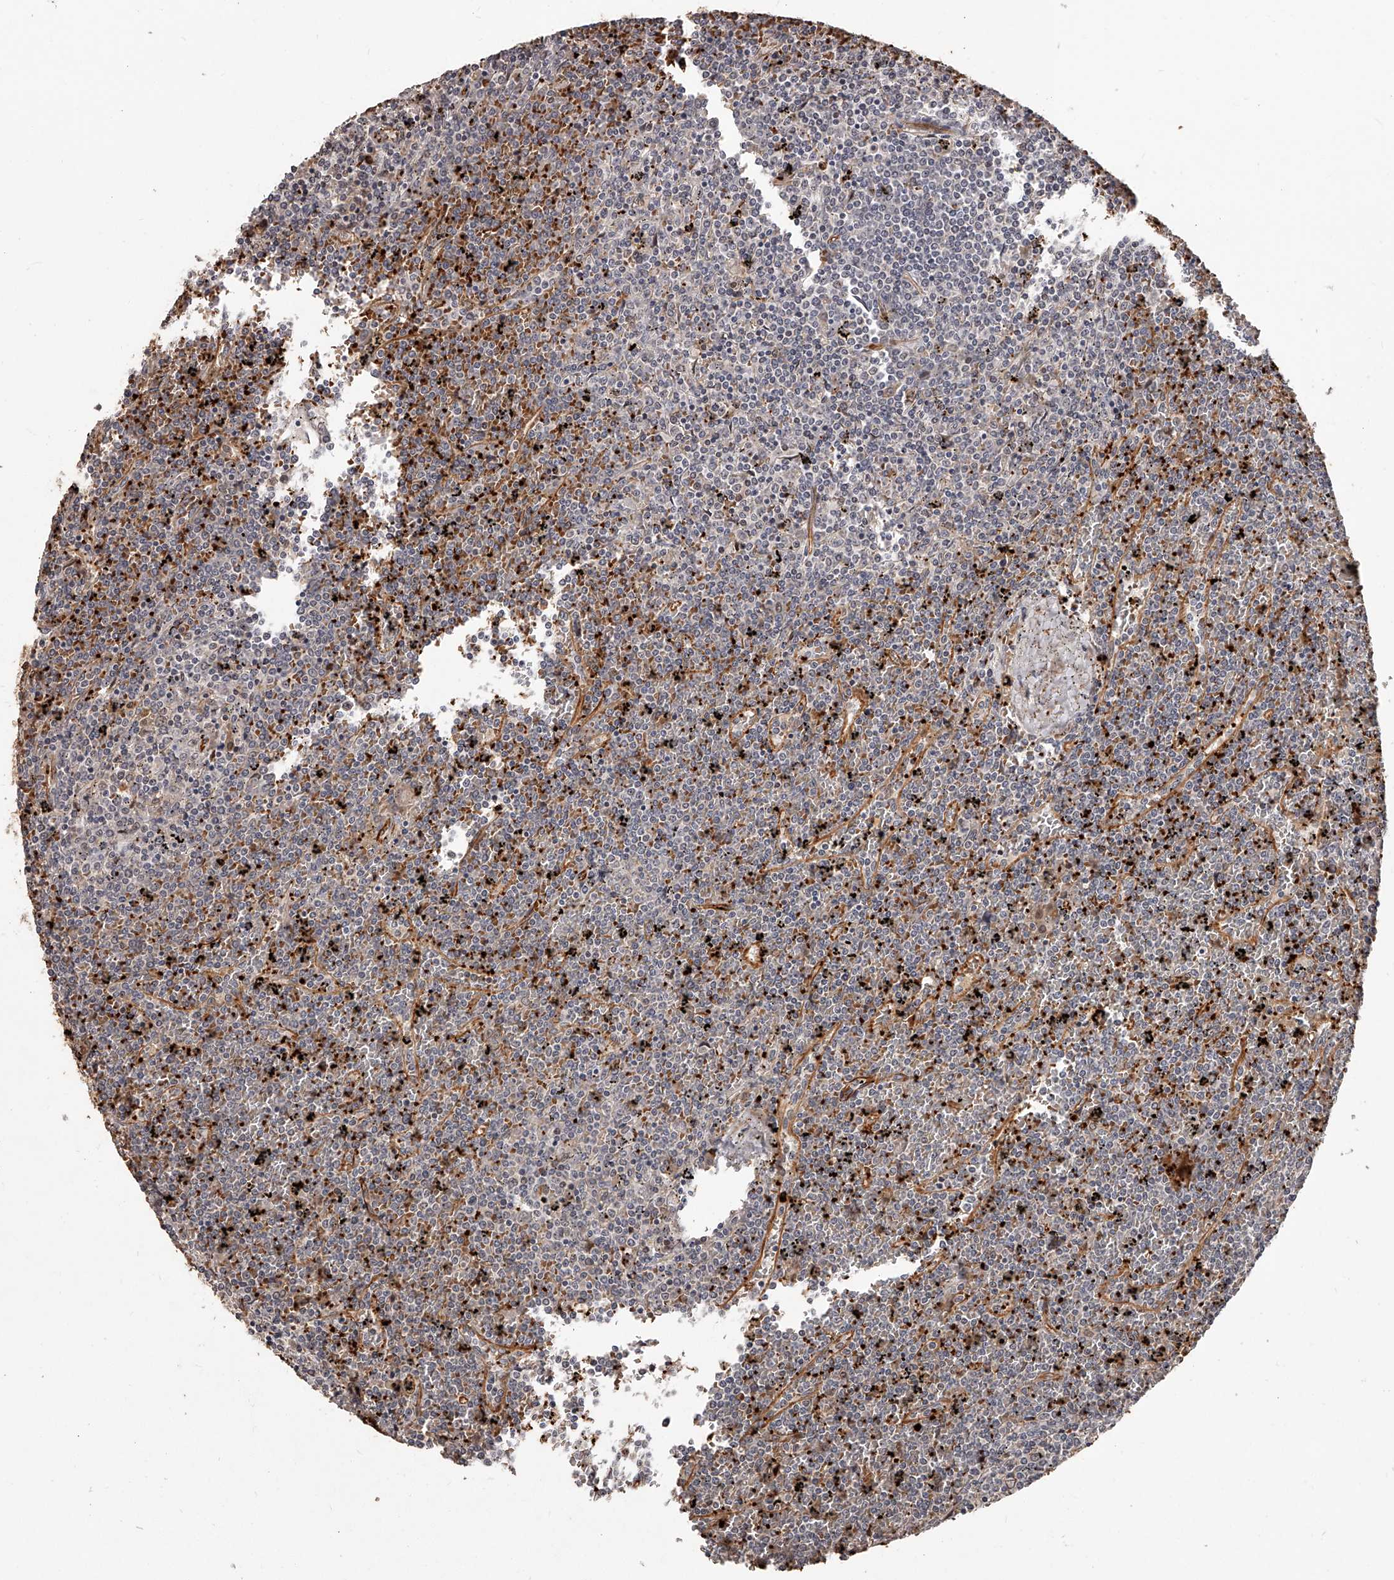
{"staining": {"intensity": "negative", "quantity": "none", "location": "none"}, "tissue": "lymphoma", "cell_type": "Tumor cells", "image_type": "cancer", "snomed": [{"axis": "morphology", "description": "Malignant lymphoma, non-Hodgkin's type, Low grade"}, {"axis": "topography", "description": "Spleen"}], "caption": "Immunohistochemistry (IHC) histopathology image of human lymphoma stained for a protein (brown), which reveals no staining in tumor cells. (Brightfield microscopy of DAB immunohistochemistry (IHC) at high magnification).", "gene": "URGCP", "patient": {"sex": "female", "age": 19}}